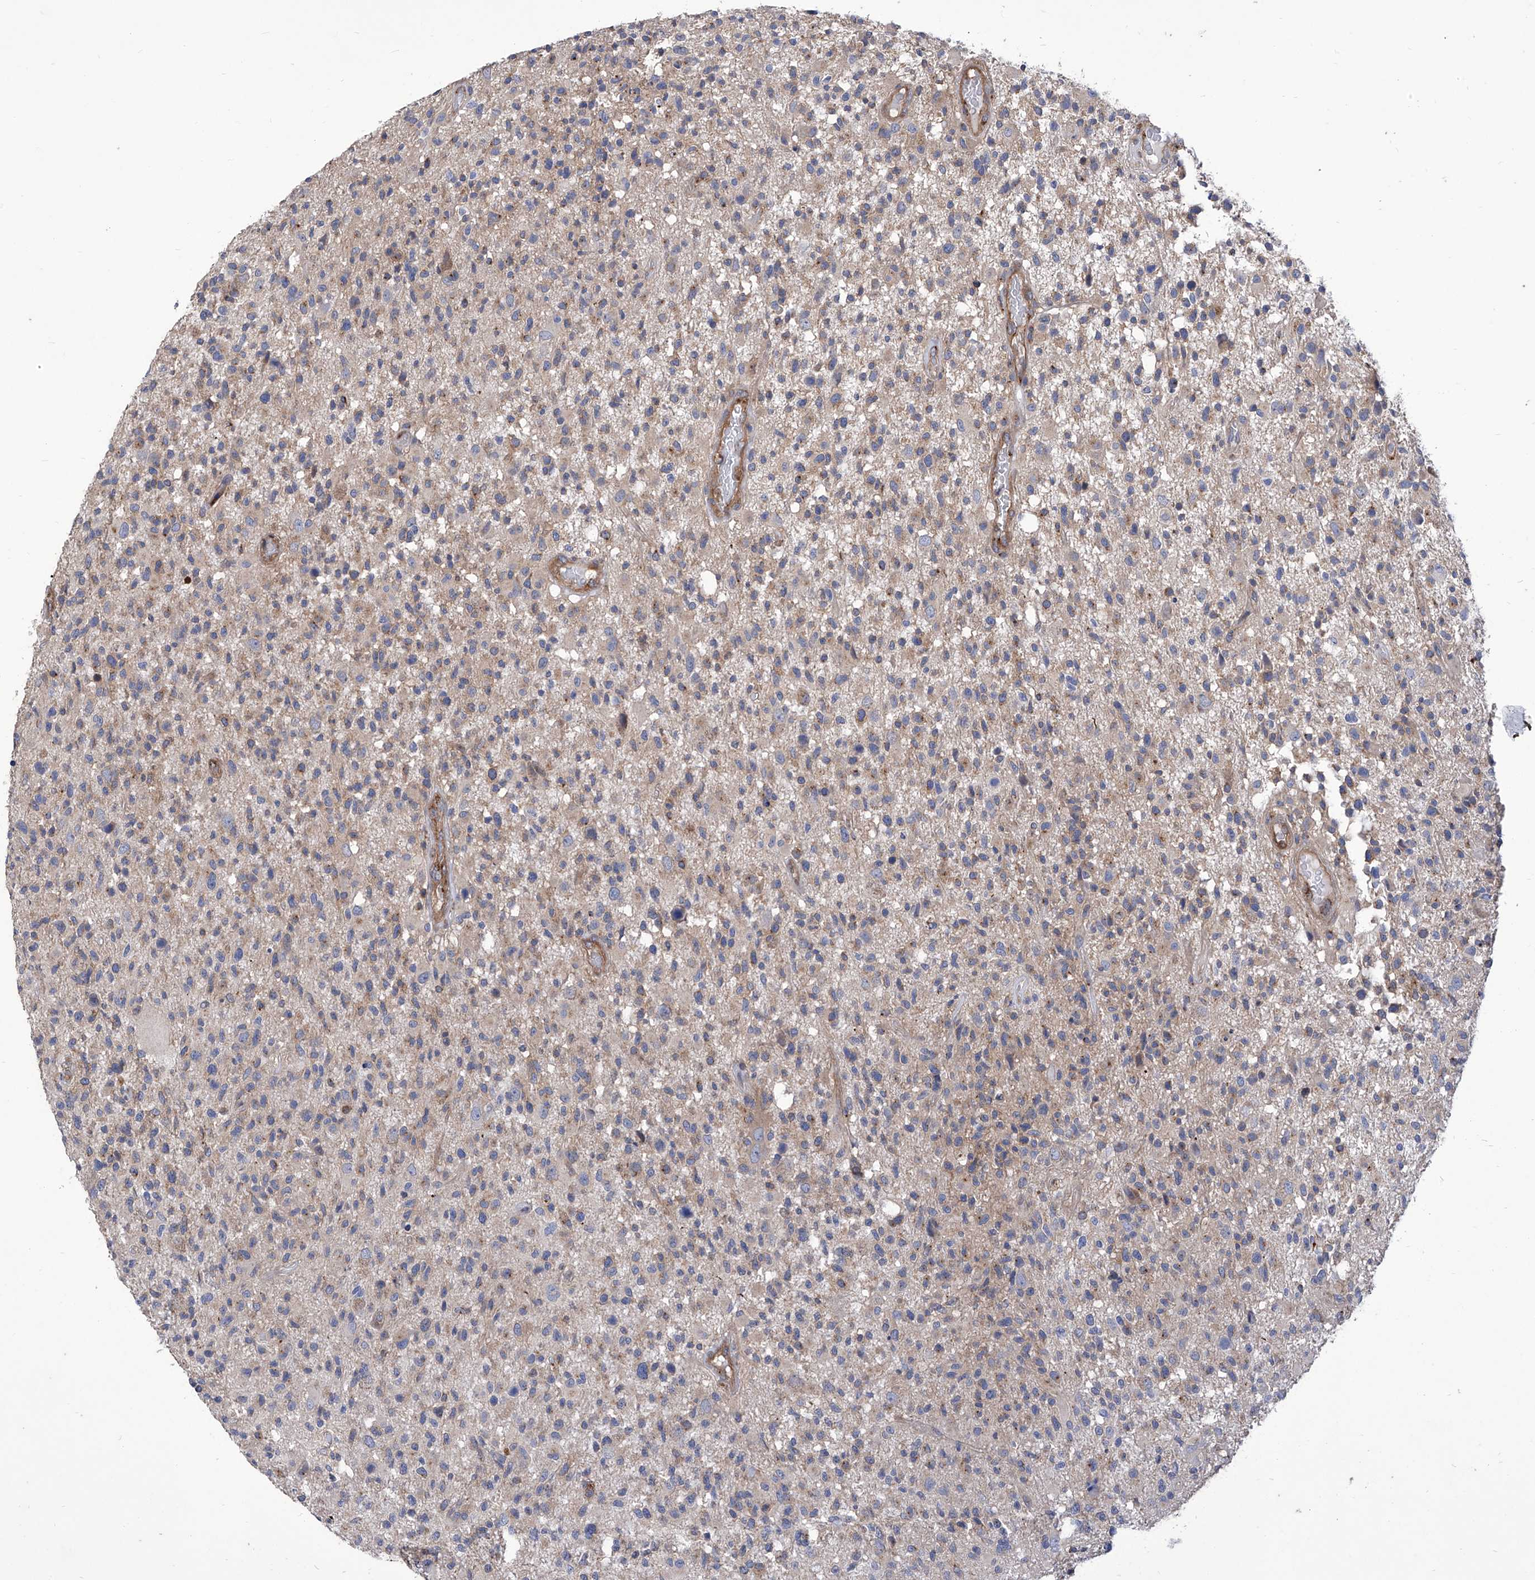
{"staining": {"intensity": "weak", "quantity": "<25%", "location": "cytoplasmic/membranous"}, "tissue": "glioma", "cell_type": "Tumor cells", "image_type": "cancer", "snomed": [{"axis": "morphology", "description": "Glioma, malignant, High grade"}, {"axis": "morphology", "description": "Glioblastoma, NOS"}, {"axis": "topography", "description": "Brain"}], "caption": "Glioblastoma was stained to show a protein in brown. There is no significant expression in tumor cells.", "gene": "TJAP1", "patient": {"sex": "male", "age": 60}}